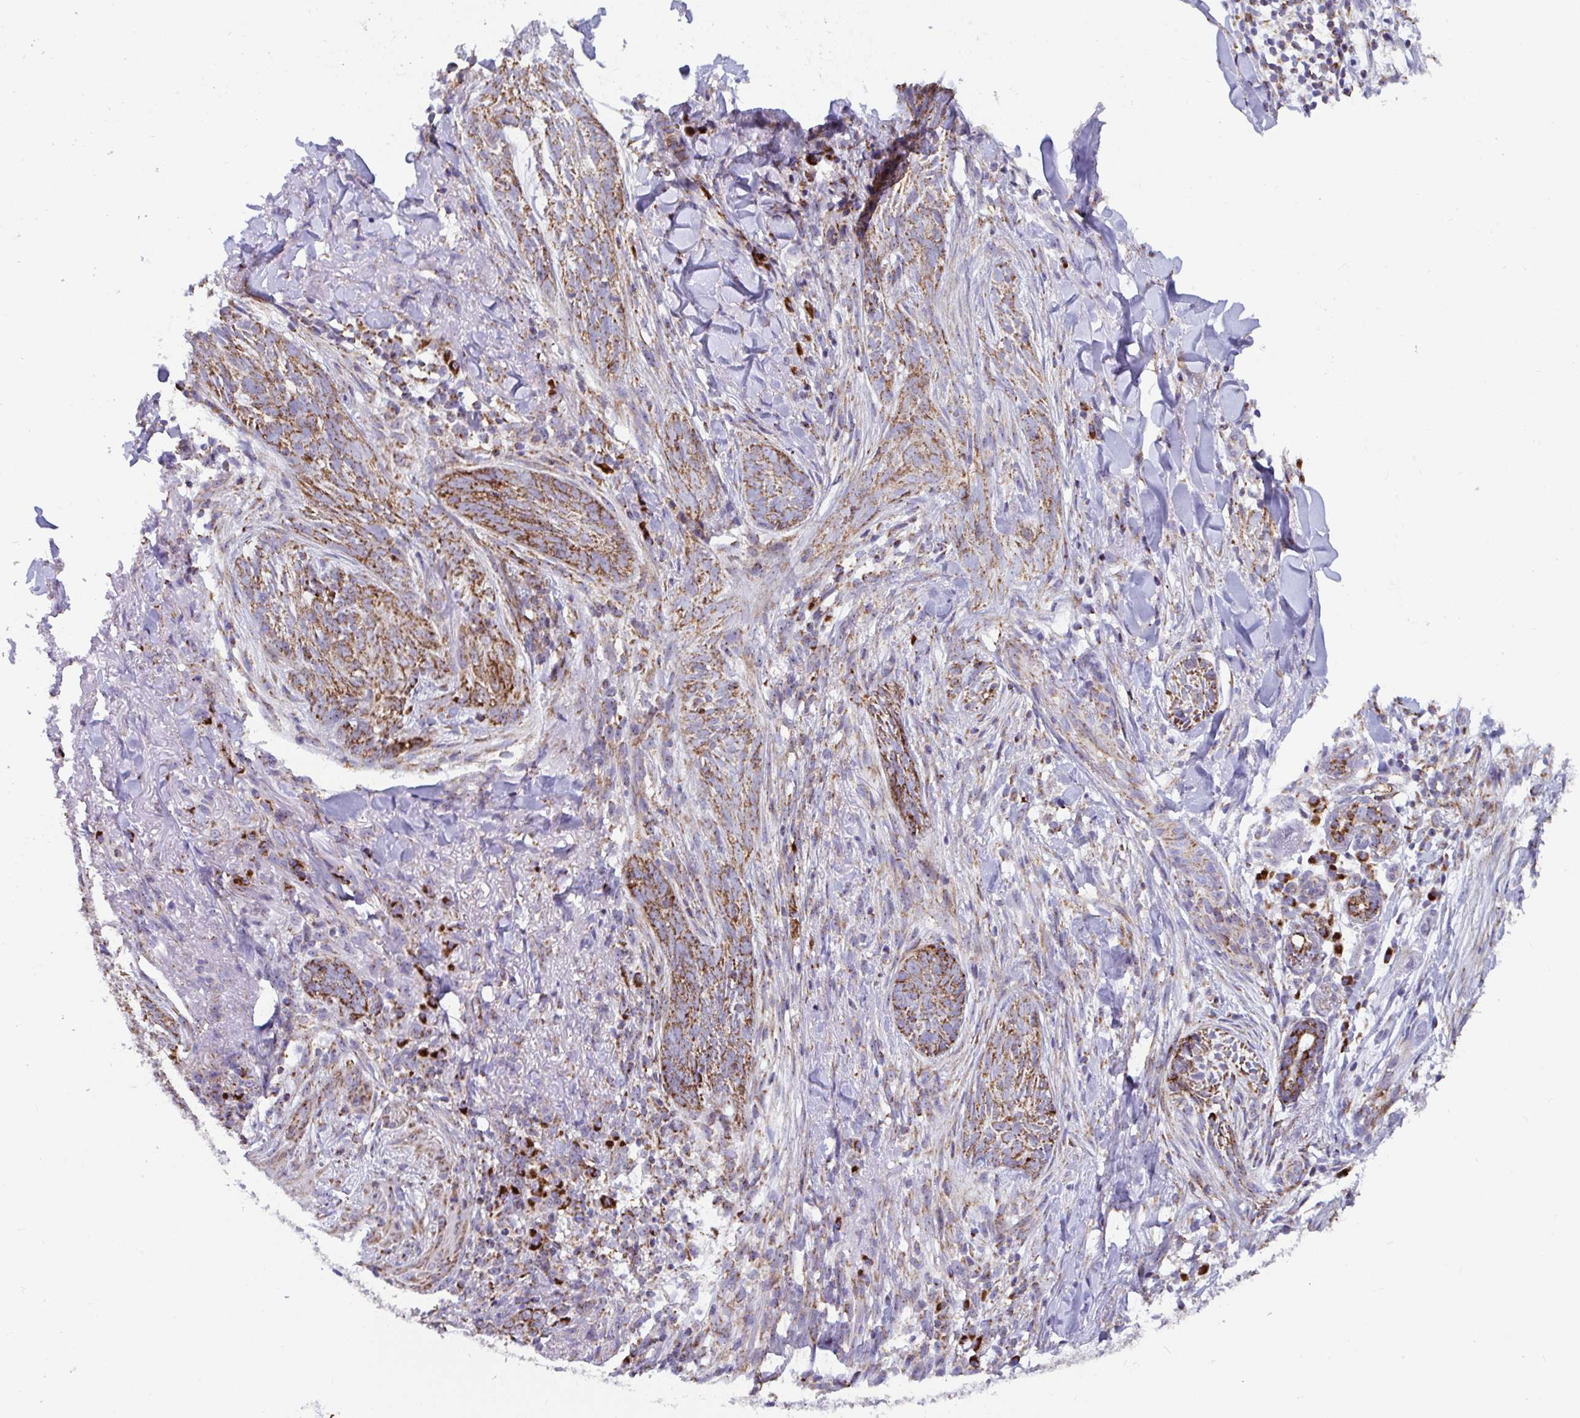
{"staining": {"intensity": "moderate", "quantity": ">75%", "location": "cytoplasmic/membranous"}, "tissue": "skin cancer", "cell_type": "Tumor cells", "image_type": "cancer", "snomed": [{"axis": "morphology", "description": "Basal cell carcinoma"}, {"axis": "topography", "description": "Skin"}], "caption": "High-power microscopy captured an IHC photomicrograph of skin basal cell carcinoma, revealing moderate cytoplasmic/membranous staining in about >75% of tumor cells.", "gene": "ATP5MJ", "patient": {"sex": "female", "age": 93}}